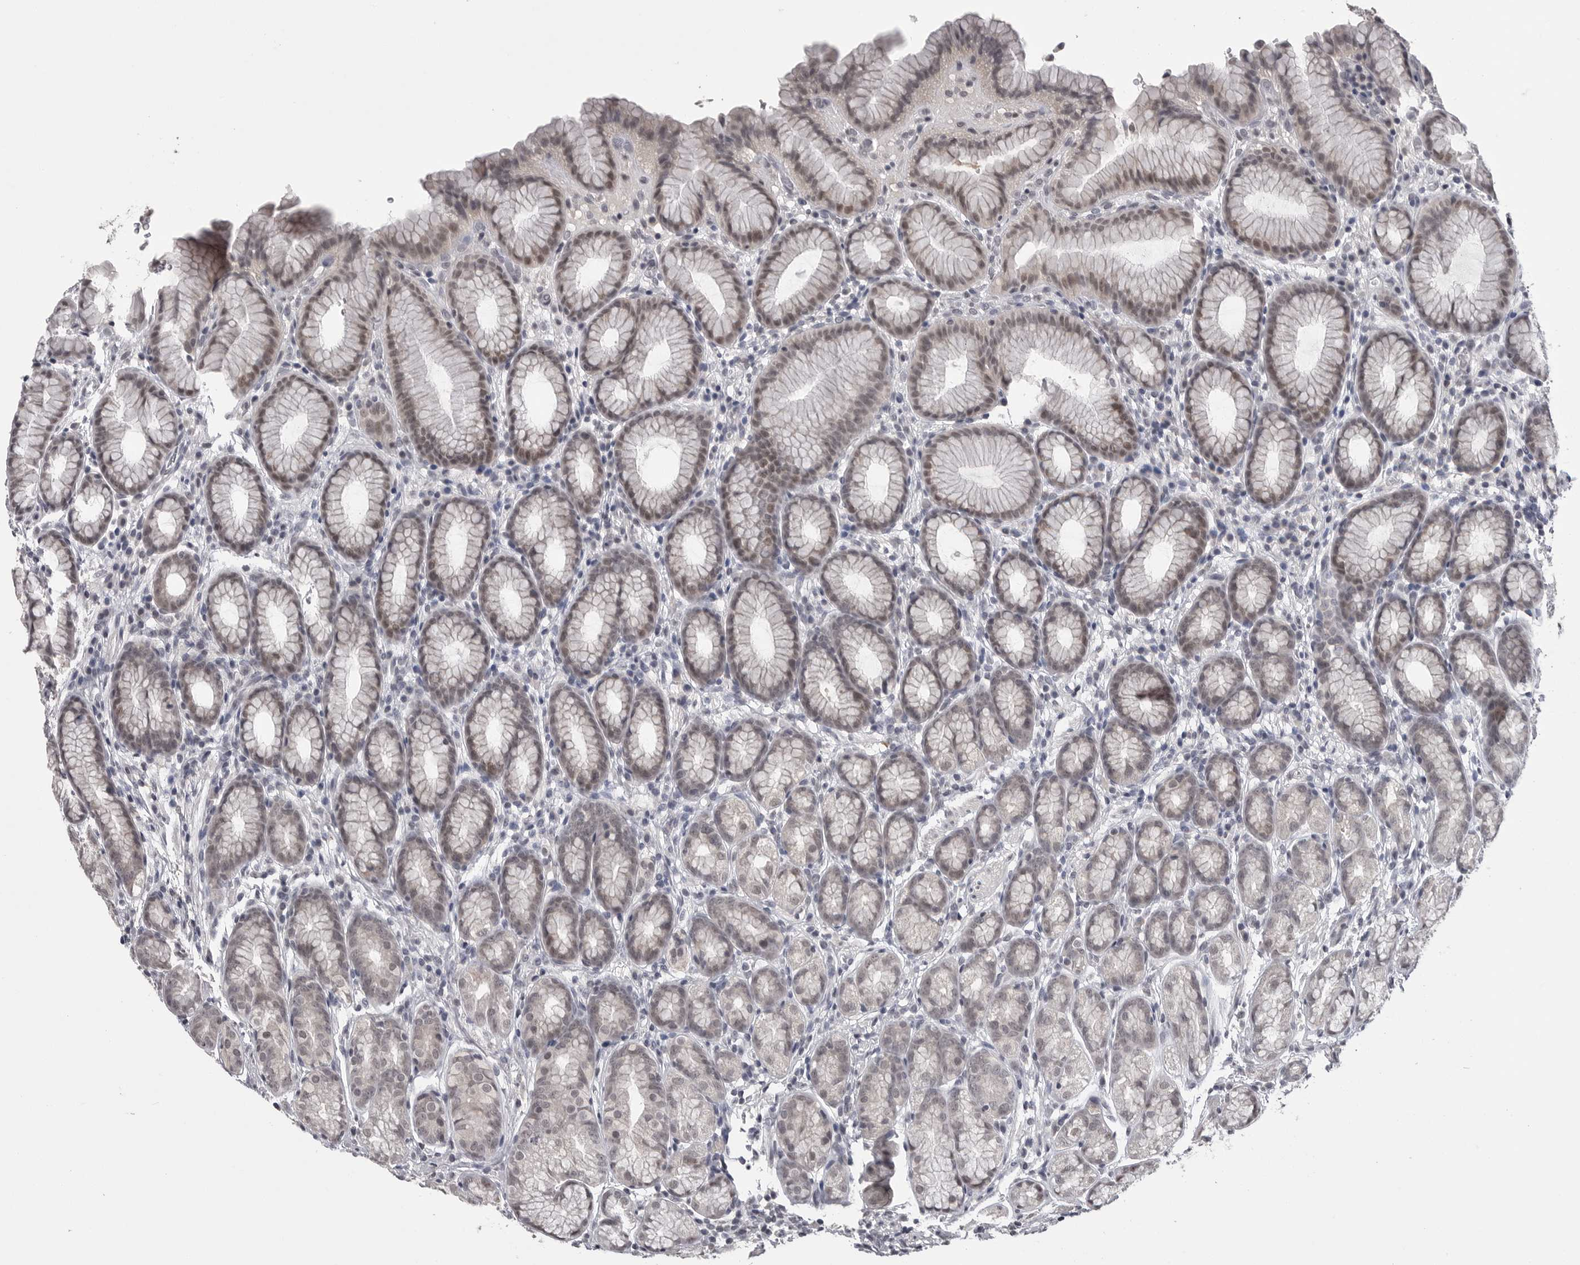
{"staining": {"intensity": "weak", "quantity": "25%-75%", "location": "nuclear"}, "tissue": "stomach", "cell_type": "Glandular cells", "image_type": "normal", "snomed": [{"axis": "morphology", "description": "Normal tissue, NOS"}, {"axis": "topography", "description": "Stomach"}], "caption": "IHC of benign stomach shows low levels of weak nuclear positivity in about 25%-75% of glandular cells. (Brightfield microscopy of DAB IHC at high magnification).", "gene": "DLG2", "patient": {"sex": "male", "age": 42}}